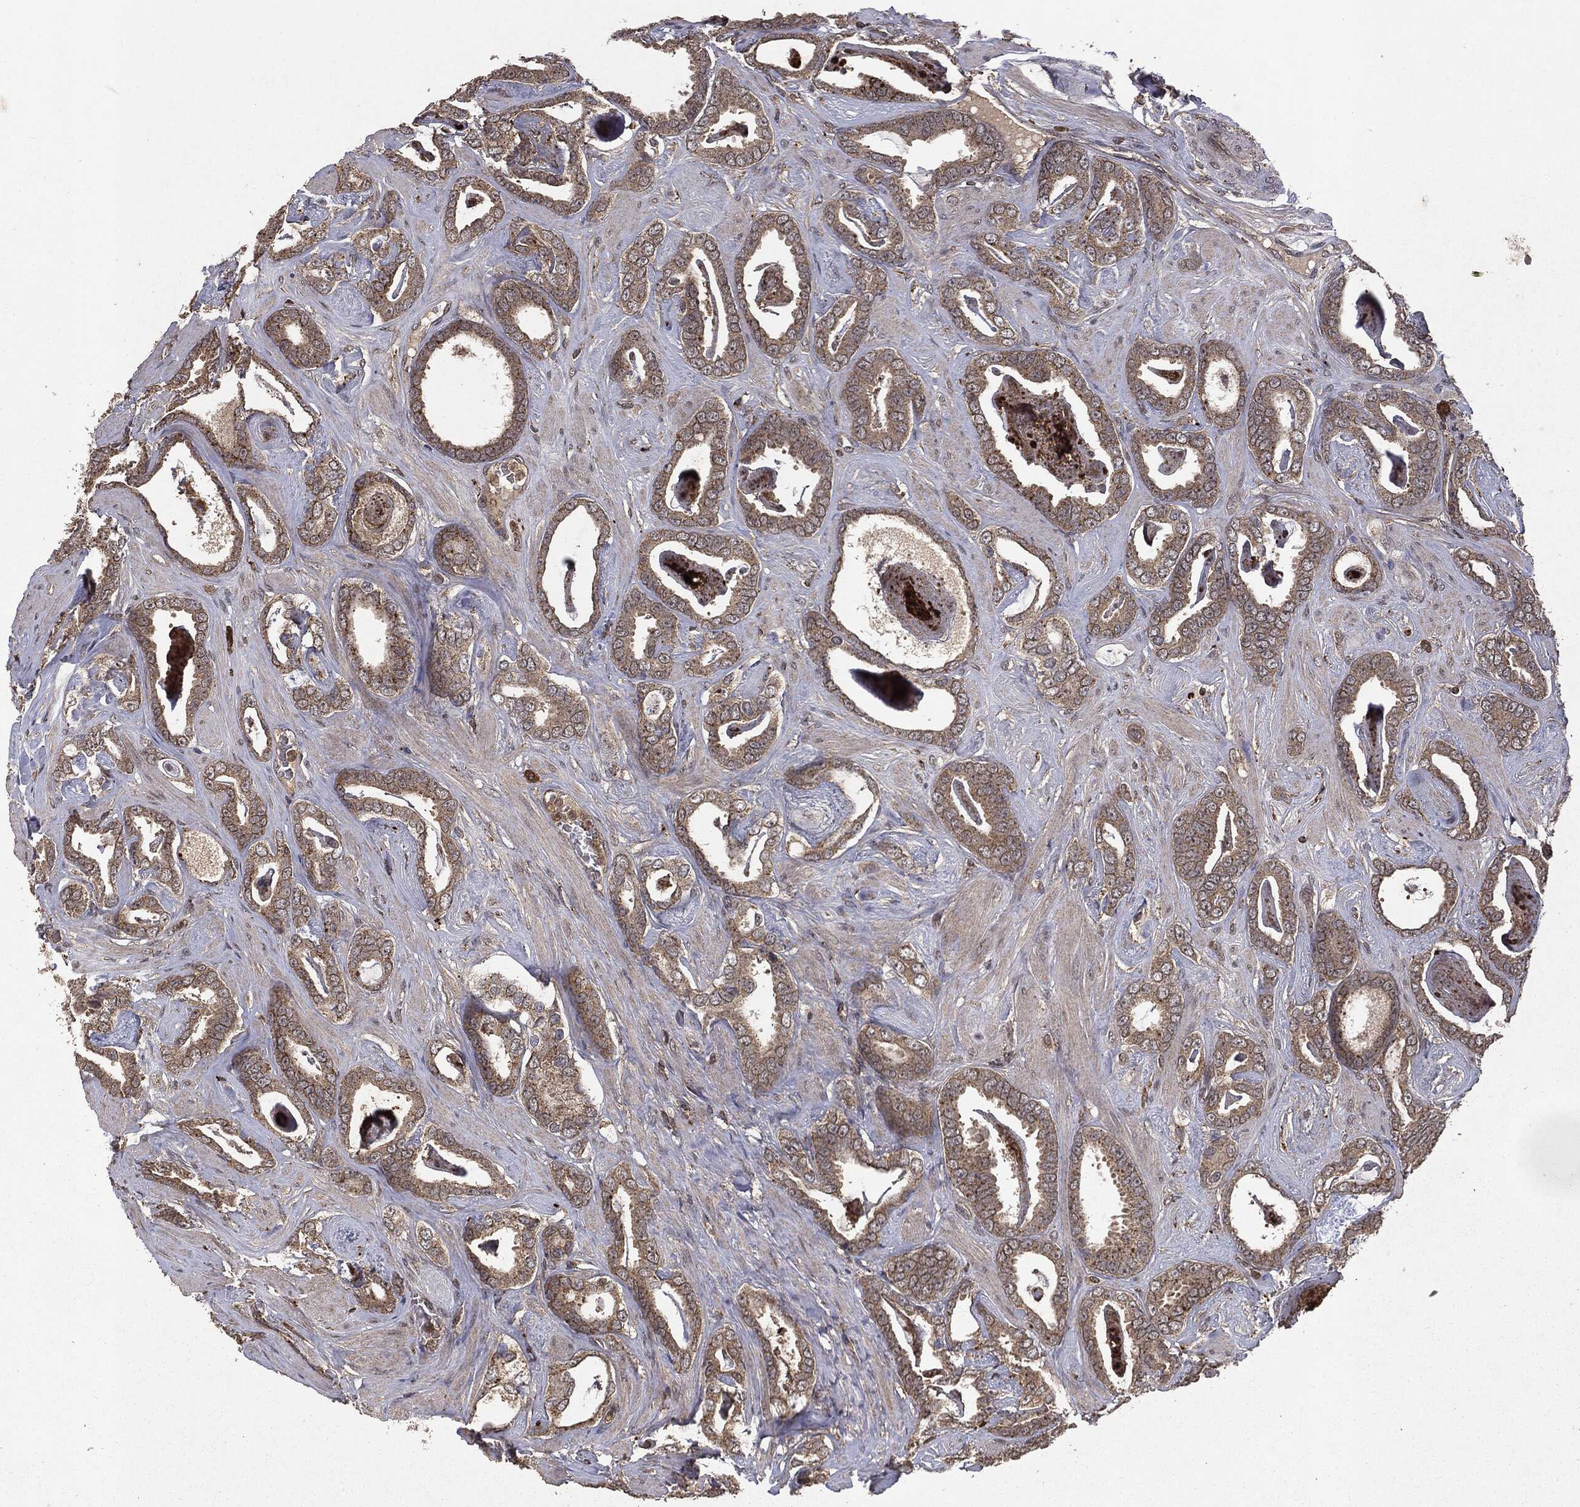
{"staining": {"intensity": "weak", "quantity": ">75%", "location": "cytoplasmic/membranous"}, "tissue": "prostate cancer", "cell_type": "Tumor cells", "image_type": "cancer", "snomed": [{"axis": "morphology", "description": "Adenocarcinoma, High grade"}, {"axis": "topography", "description": "Prostate"}], "caption": "DAB (3,3'-diaminobenzidine) immunohistochemical staining of prostate high-grade adenocarcinoma shows weak cytoplasmic/membranous protein staining in approximately >75% of tumor cells. (DAB (3,3'-diaminobenzidine) IHC, brown staining for protein, blue staining for nuclei).", "gene": "MTOR", "patient": {"sex": "male", "age": 63}}